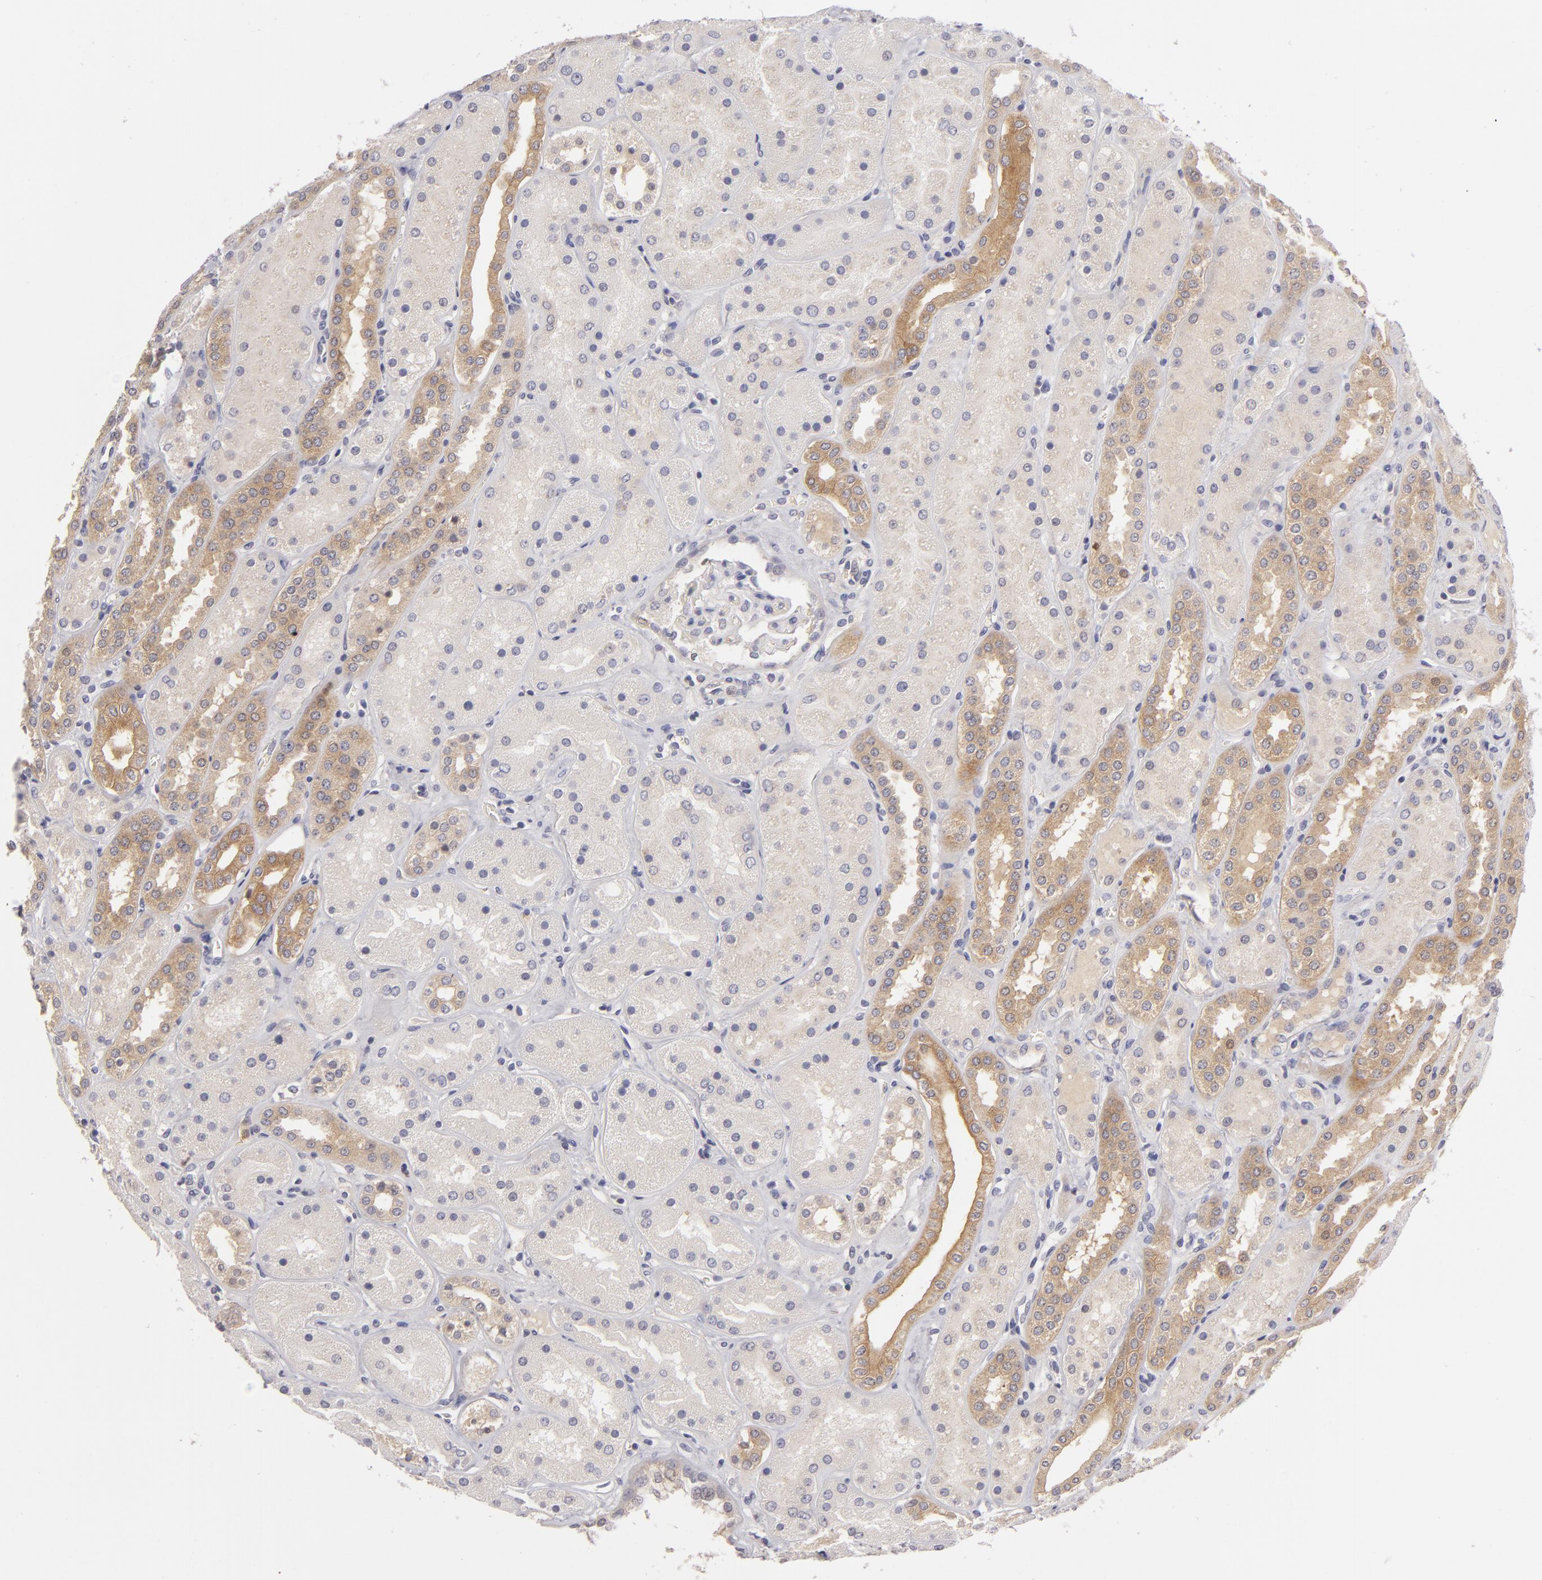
{"staining": {"intensity": "negative", "quantity": "none", "location": "none"}, "tissue": "kidney", "cell_type": "Cells in glomeruli", "image_type": "normal", "snomed": [{"axis": "morphology", "description": "Normal tissue, NOS"}, {"axis": "topography", "description": "Kidney"}], "caption": "The image exhibits no significant positivity in cells in glomeruli of kidney.", "gene": "MMP10", "patient": {"sex": "male", "age": 28}}